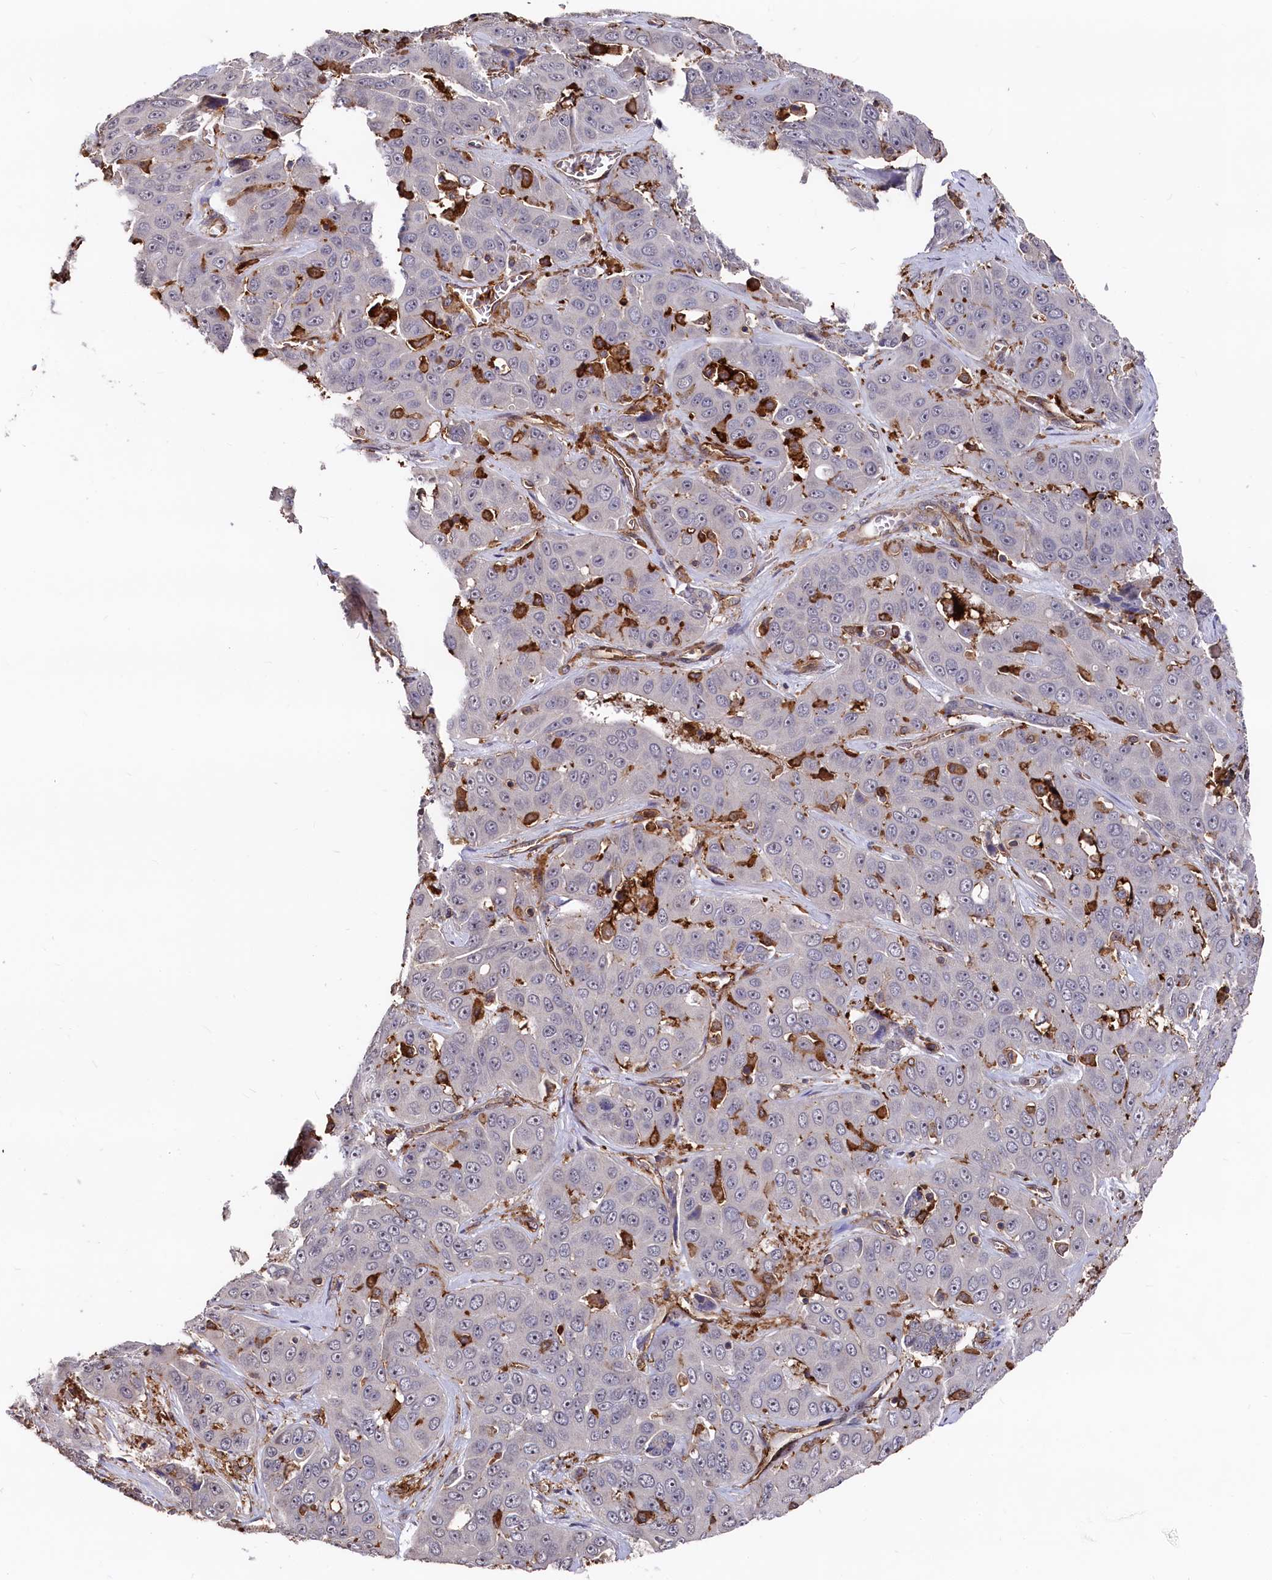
{"staining": {"intensity": "negative", "quantity": "none", "location": "none"}, "tissue": "liver cancer", "cell_type": "Tumor cells", "image_type": "cancer", "snomed": [{"axis": "morphology", "description": "Cholangiocarcinoma"}, {"axis": "topography", "description": "Liver"}], "caption": "The image shows no staining of tumor cells in liver cholangiocarcinoma.", "gene": "PLEKHO2", "patient": {"sex": "female", "age": 52}}